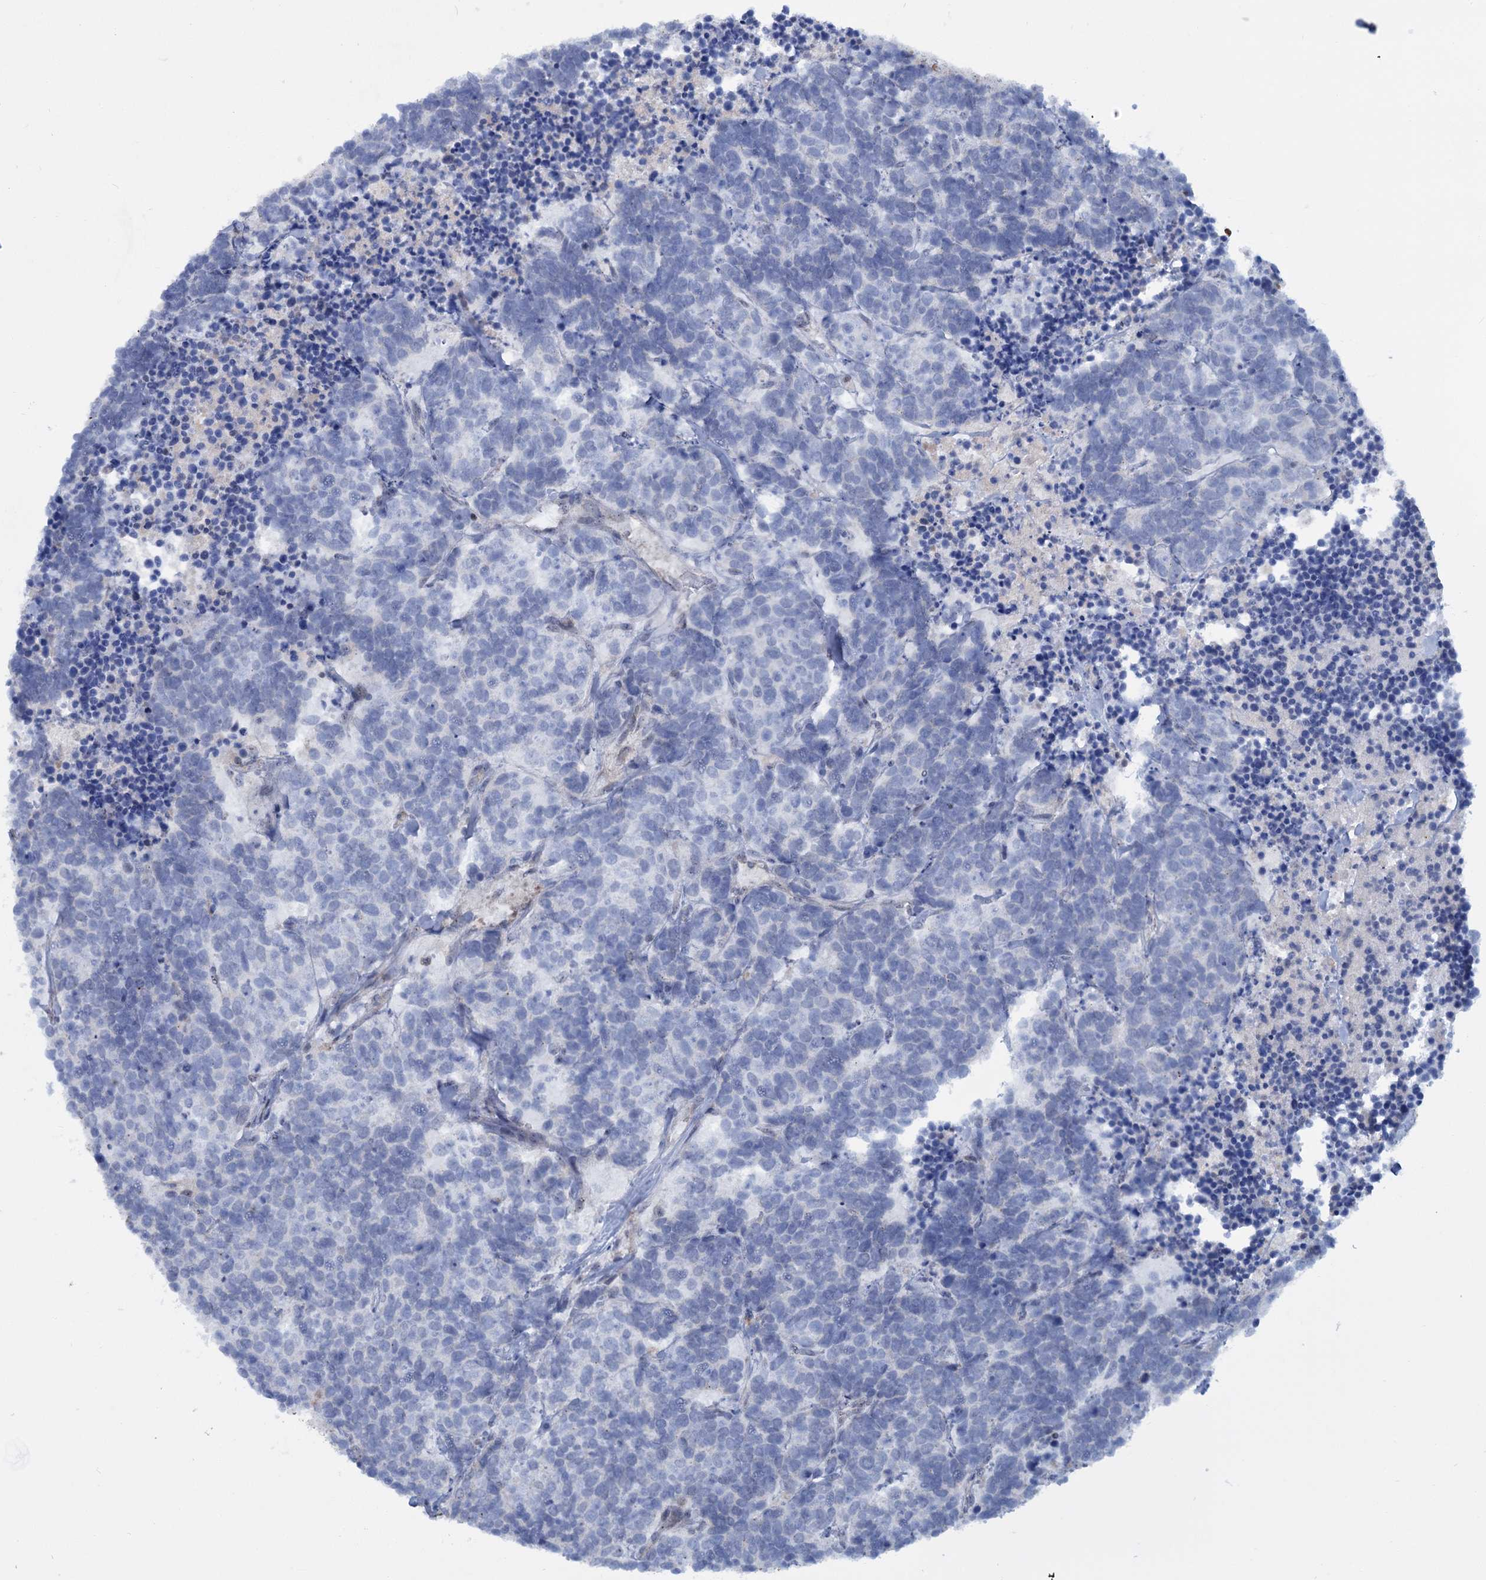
{"staining": {"intensity": "negative", "quantity": "none", "location": "none"}, "tissue": "carcinoid", "cell_type": "Tumor cells", "image_type": "cancer", "snomed": [{"axis": "morphology", "description": "Carcinoma, NOS"}, {"axis": "morphology", "description": "Carcinoid, malignant, NOS"}, {"axis": "topography", "description": "Urinary bladder"}], "caption": "A high-resolution micrograph shows immunohistochemistry staining of carcinoma, which reveals no significant positivity in tumor cells.", "gene": "LPIN1", "patient": {"sex": "male", "age": 57}}